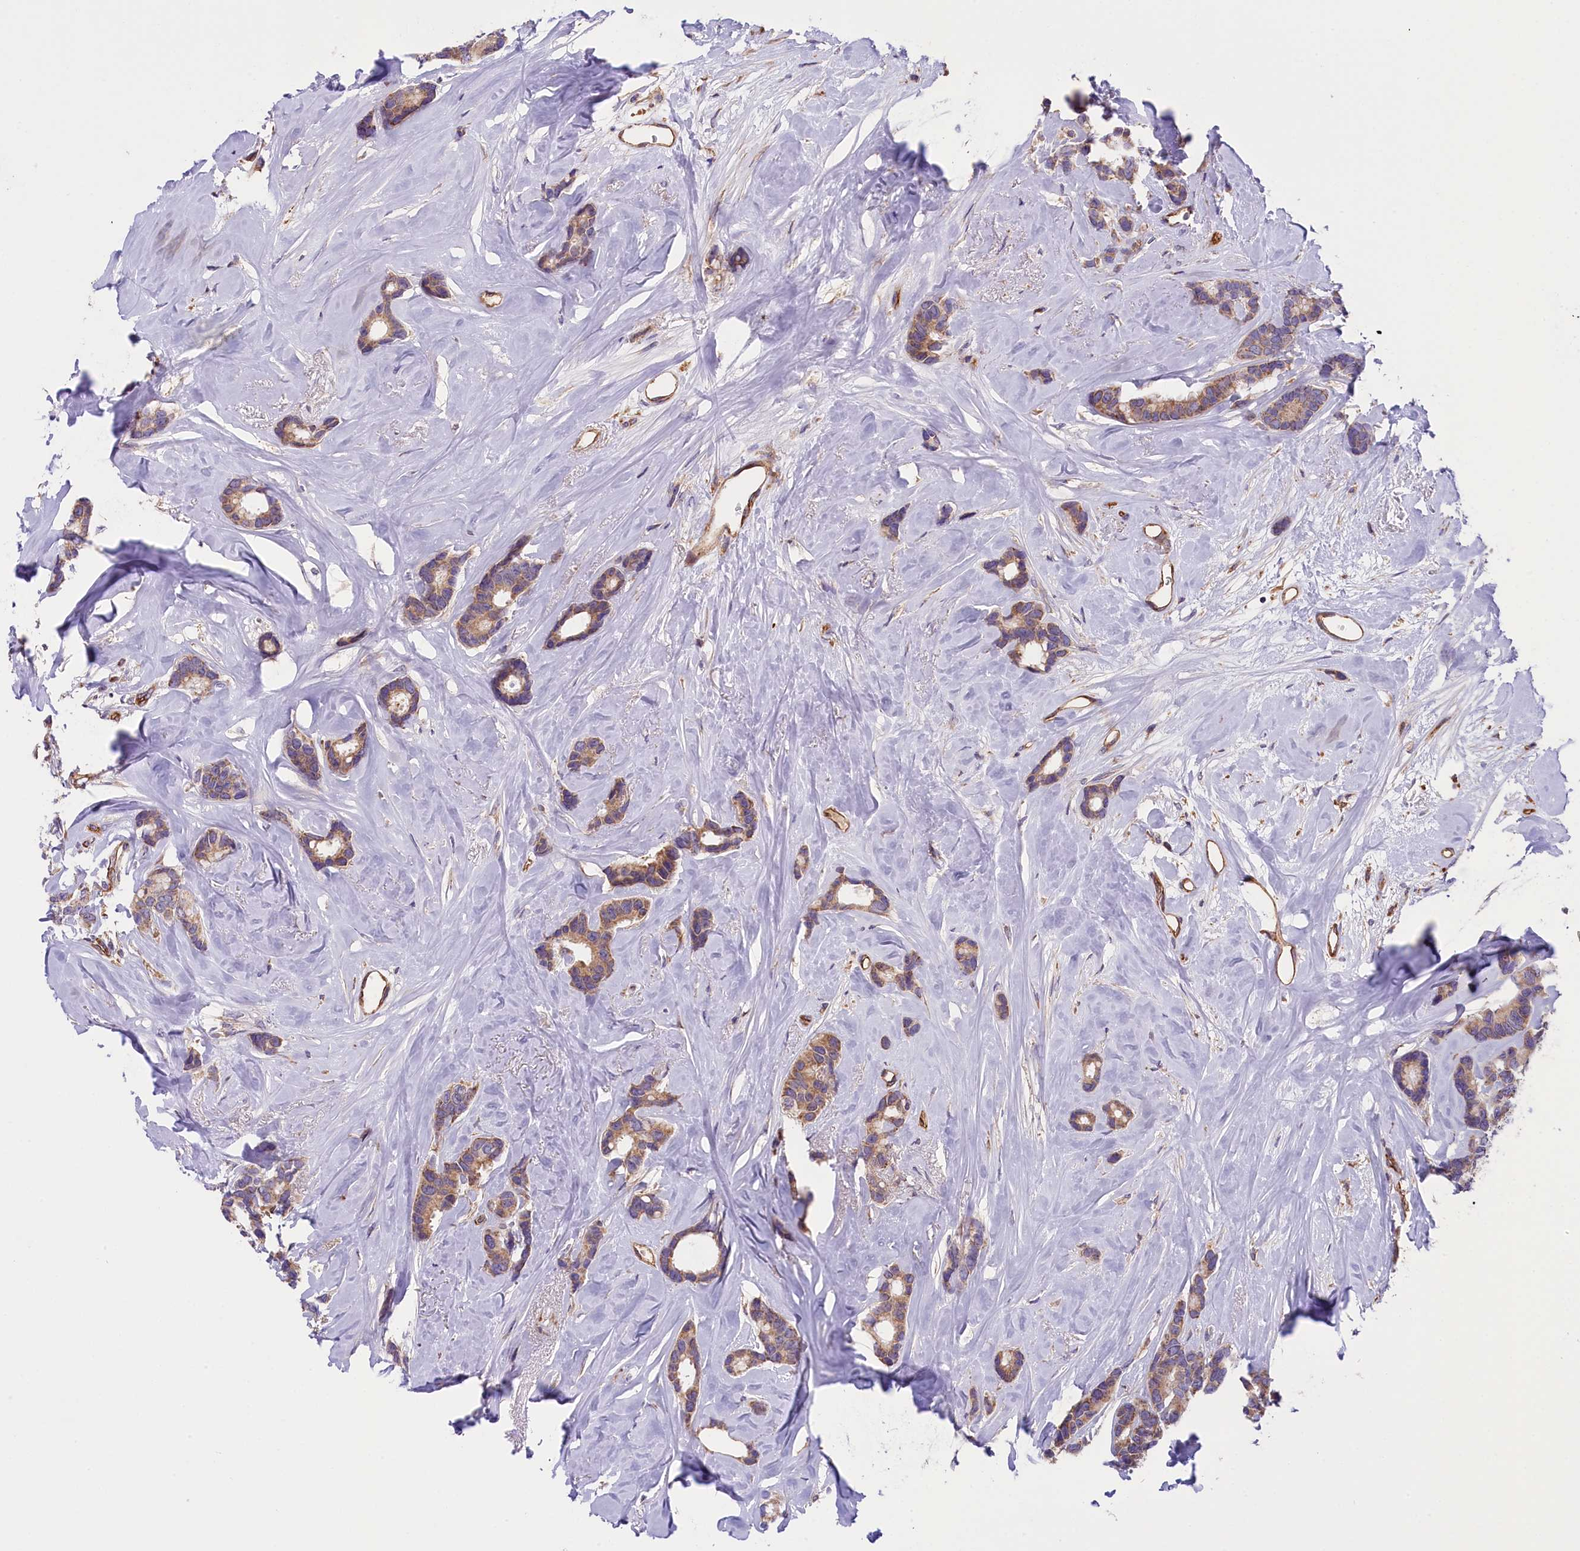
{"staining": {"intensity": "moderate", "quantity": ">75%", "location": "cytoplasmic/membranous"}, "tissue": "breast cancer", "cell_type": "Tumor cells", "image_type": "cancer", "snomed": [{"axis": "morphology", "description": "Duct carcinoma"}, {"axis": "topography", "description": "Breast"}], "caption": "Protein expression analysis of invasive ductal carcinoma (breast) demonstrates moderate cytoplasmic/membranous staining in approximately >75% of tumor cells.", "gene": "DNAJB9", "patient": {"sex": "female", "age": 87}}